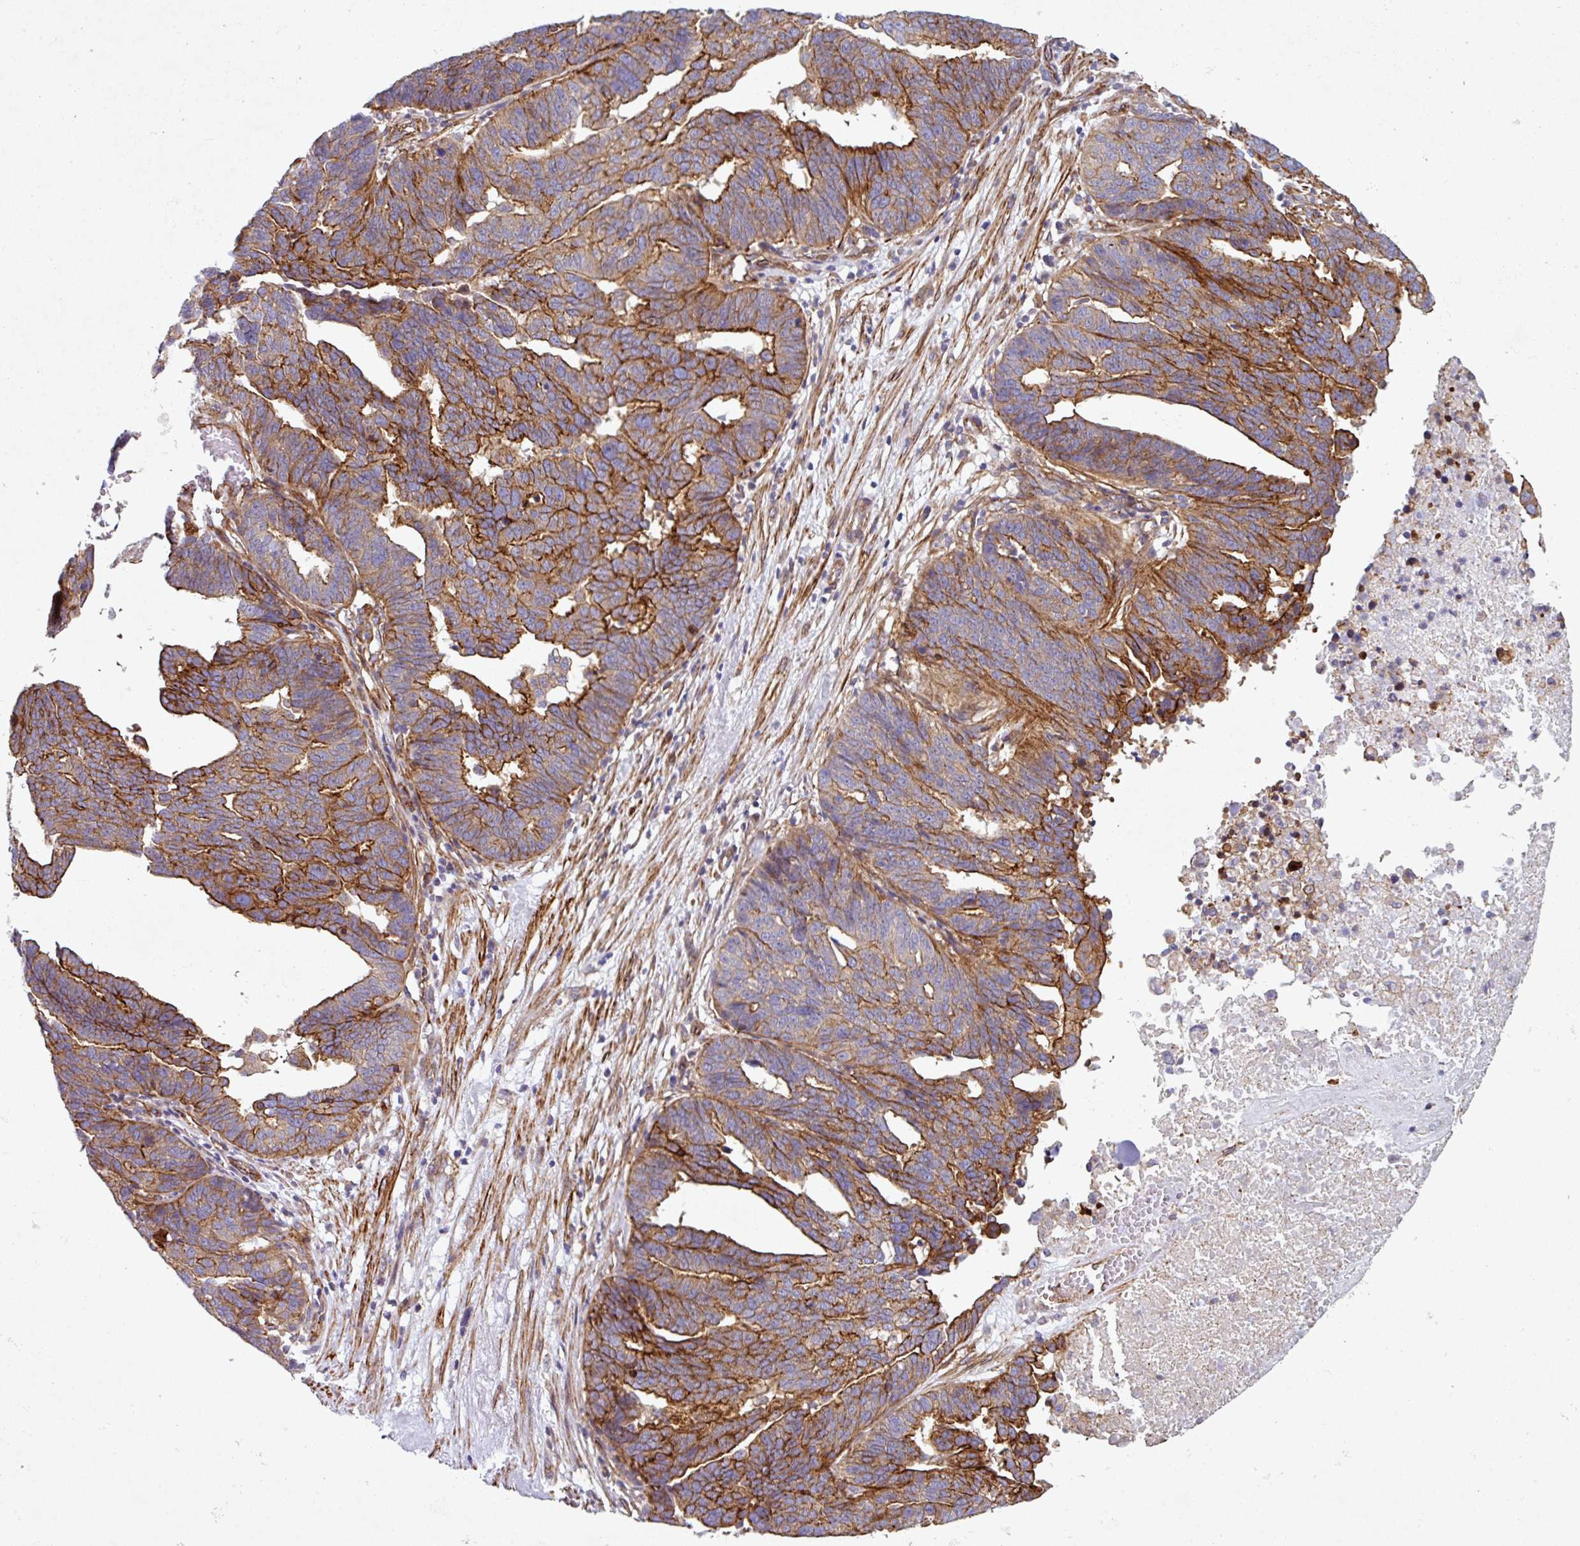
{"staining": {"intensity": "strong", "quantity": "25%-75%", "location": "cytoplasmic/membranous"}, "tissue": "ovarian cancer", "cell_type": "Tumor cells", "image_type": "cancer", "snomed": [{"axis": "morphology", "description": "Cystadenocarcinoma, serous, NOS"}, {"axis": "topography", "description": "Ovary"}], "caption": "Immunohistochemical staining of ovarian cancer displays strong cytoplasmic/membranous protein expression in approximately 25%-75% of tumor cells.", "gene": "ATP2C2", "patient": {"sex": "female", "age": 59}}